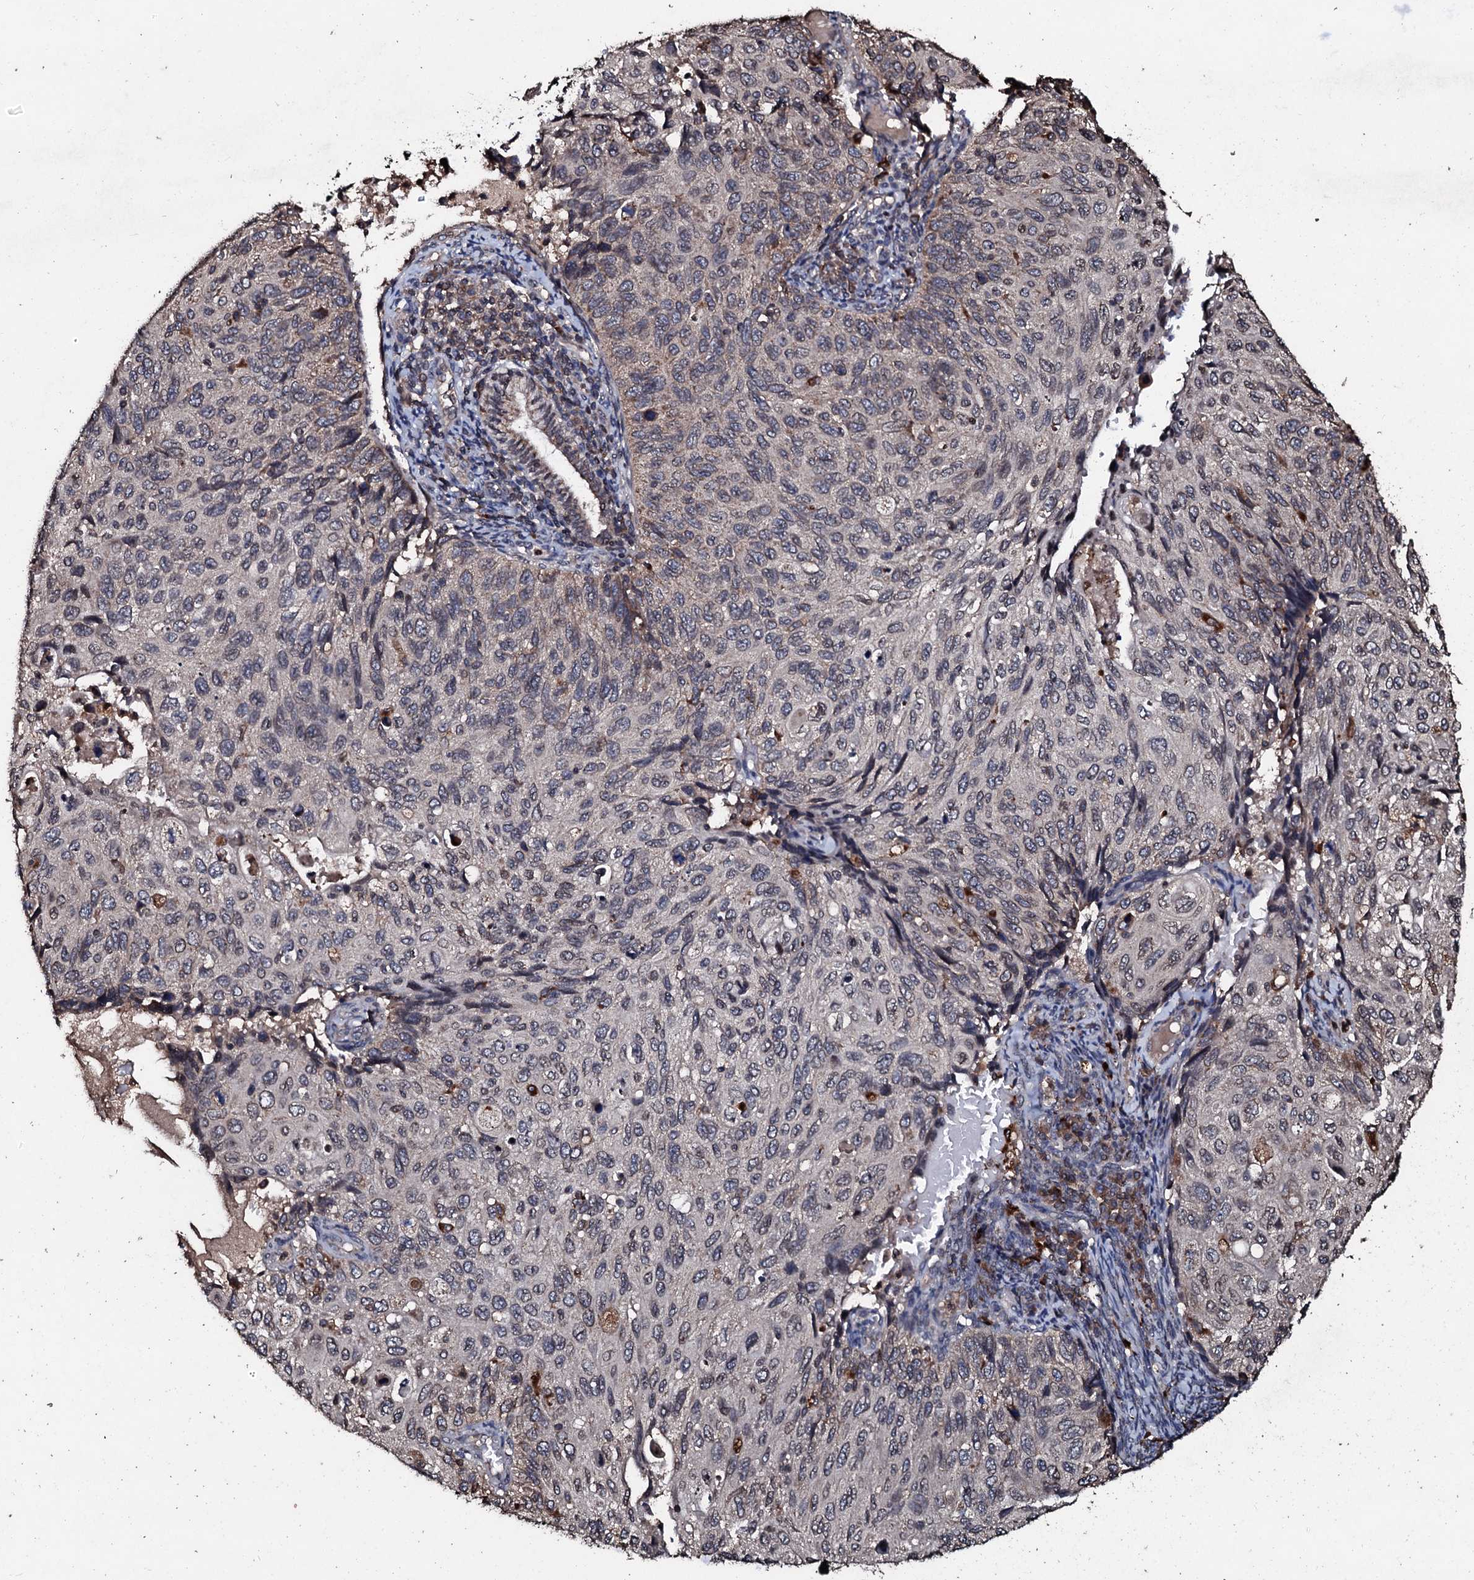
{"staining": {"intensity": "weak", "quantity": "<25%", "location": "cytoplasmic/membranous"}, "tissue": "cervical cancer", "cell_type": "Tumor cells", "image_type": "cancer", "snomed": [{"axis": "morphology", "description": "Squamous cell carcinoma, NOS"}, {"axis": "topography", "description": "Cervix"}], "caption": "Immunohistochemistry (IHC) micrograph of human cervical squamous cell carcinoma stained for a protein (brown), which displays no staining in tumor cells.", "gene": "SDHAF2", "patient": {"sex": "female", "age": 70}}